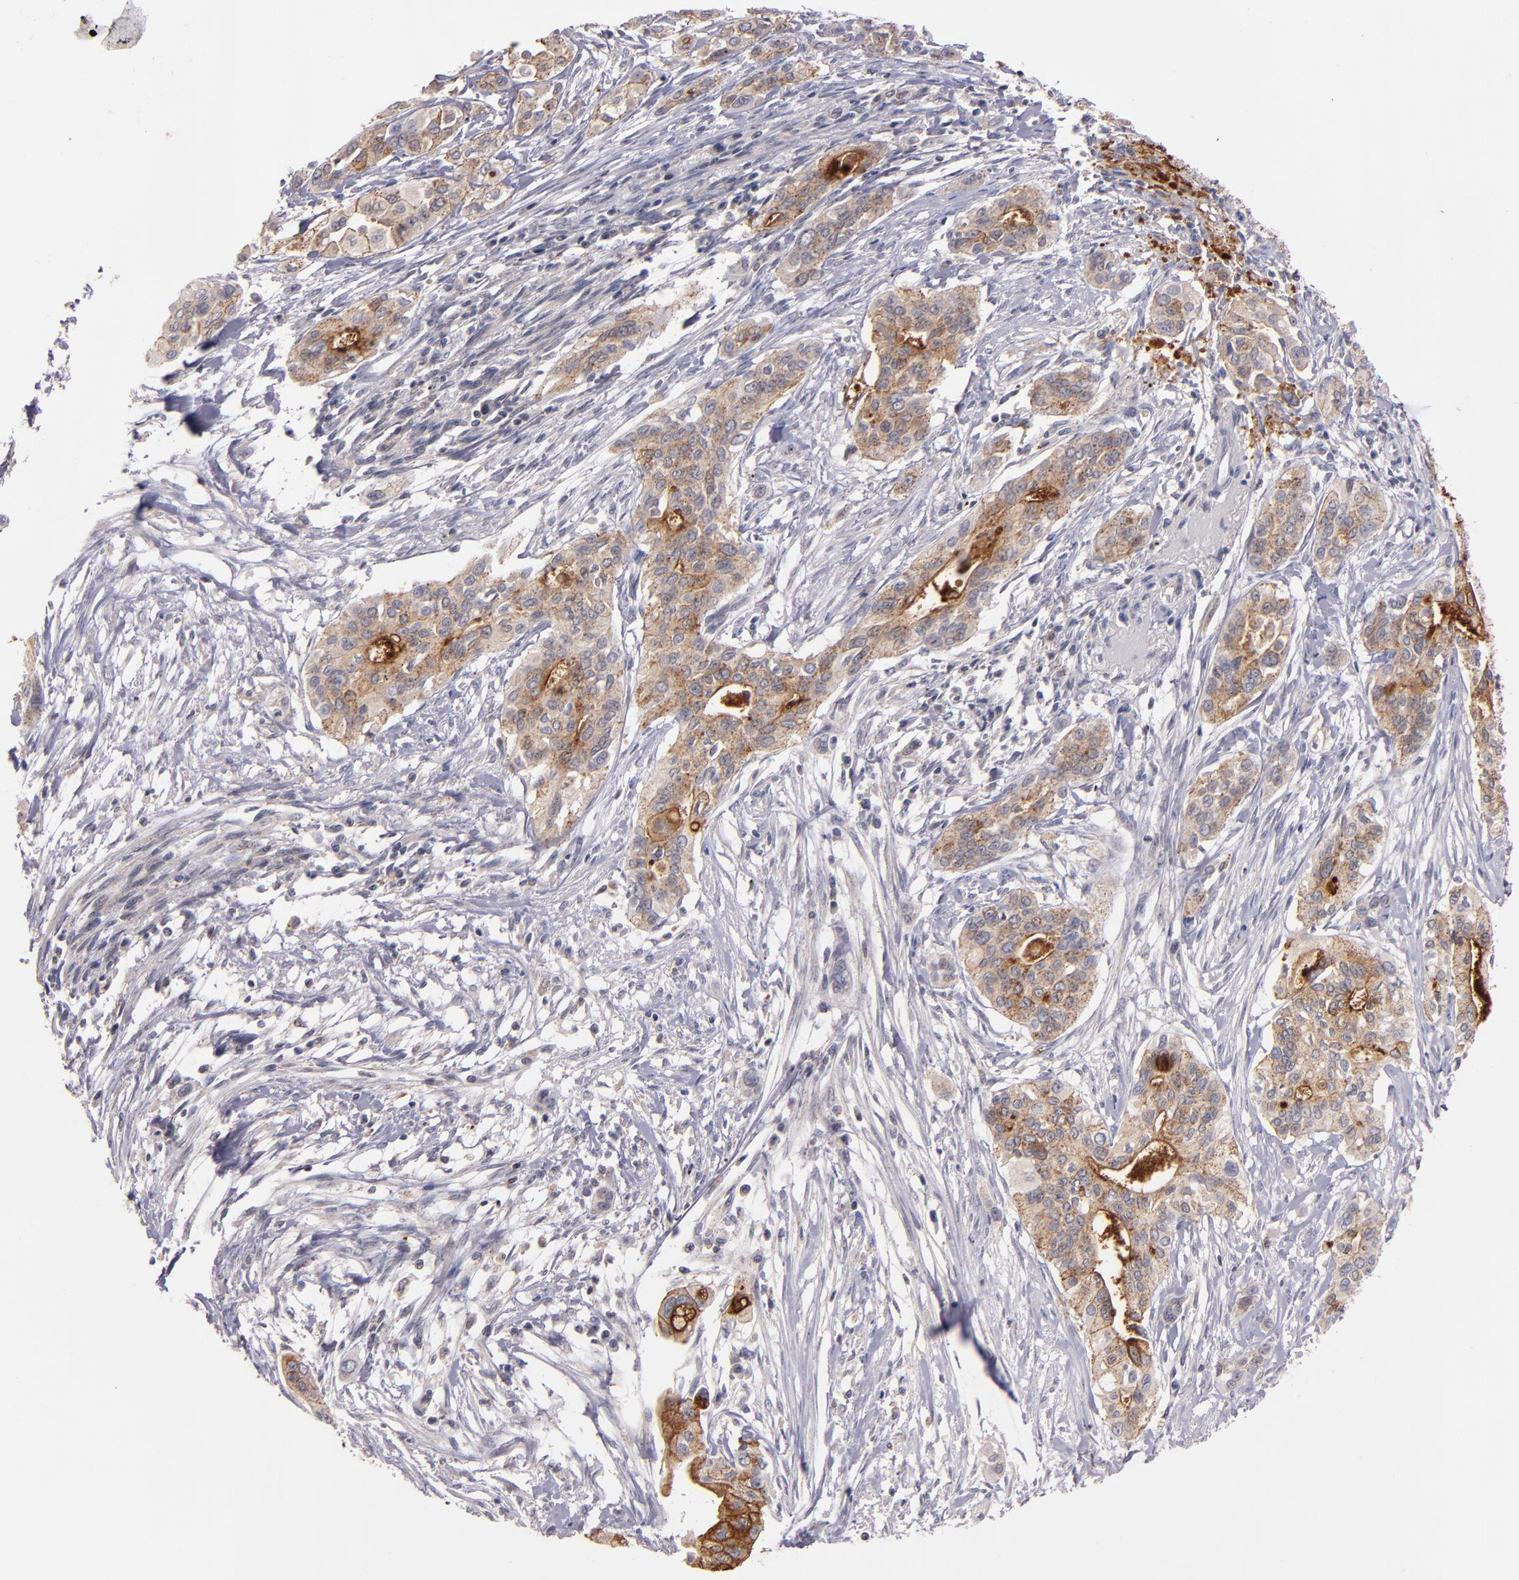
{"staining": {"intensity": "moderate", "quantity": ">75%", "location": "cytoplasmic/membranous"}, "tissue": "pancreatic cancer", "cell_type": "Tumor cells", "image_type": "cancer", "snomed": [{"axis": "morphology", "description": "Adenocarcinoma, NOS"}, {"axis": "topography", "description": "Pancreas"}], "caption": "Pancreatic cancer (adenocarcinoma) was stained to show a protein in brown. There is medium levels of moderate cytoplasmic/membranous positivity in about >75% of tumor cells.", "gene": "SYP", "patient": {"sex": "female", "age": 60}}